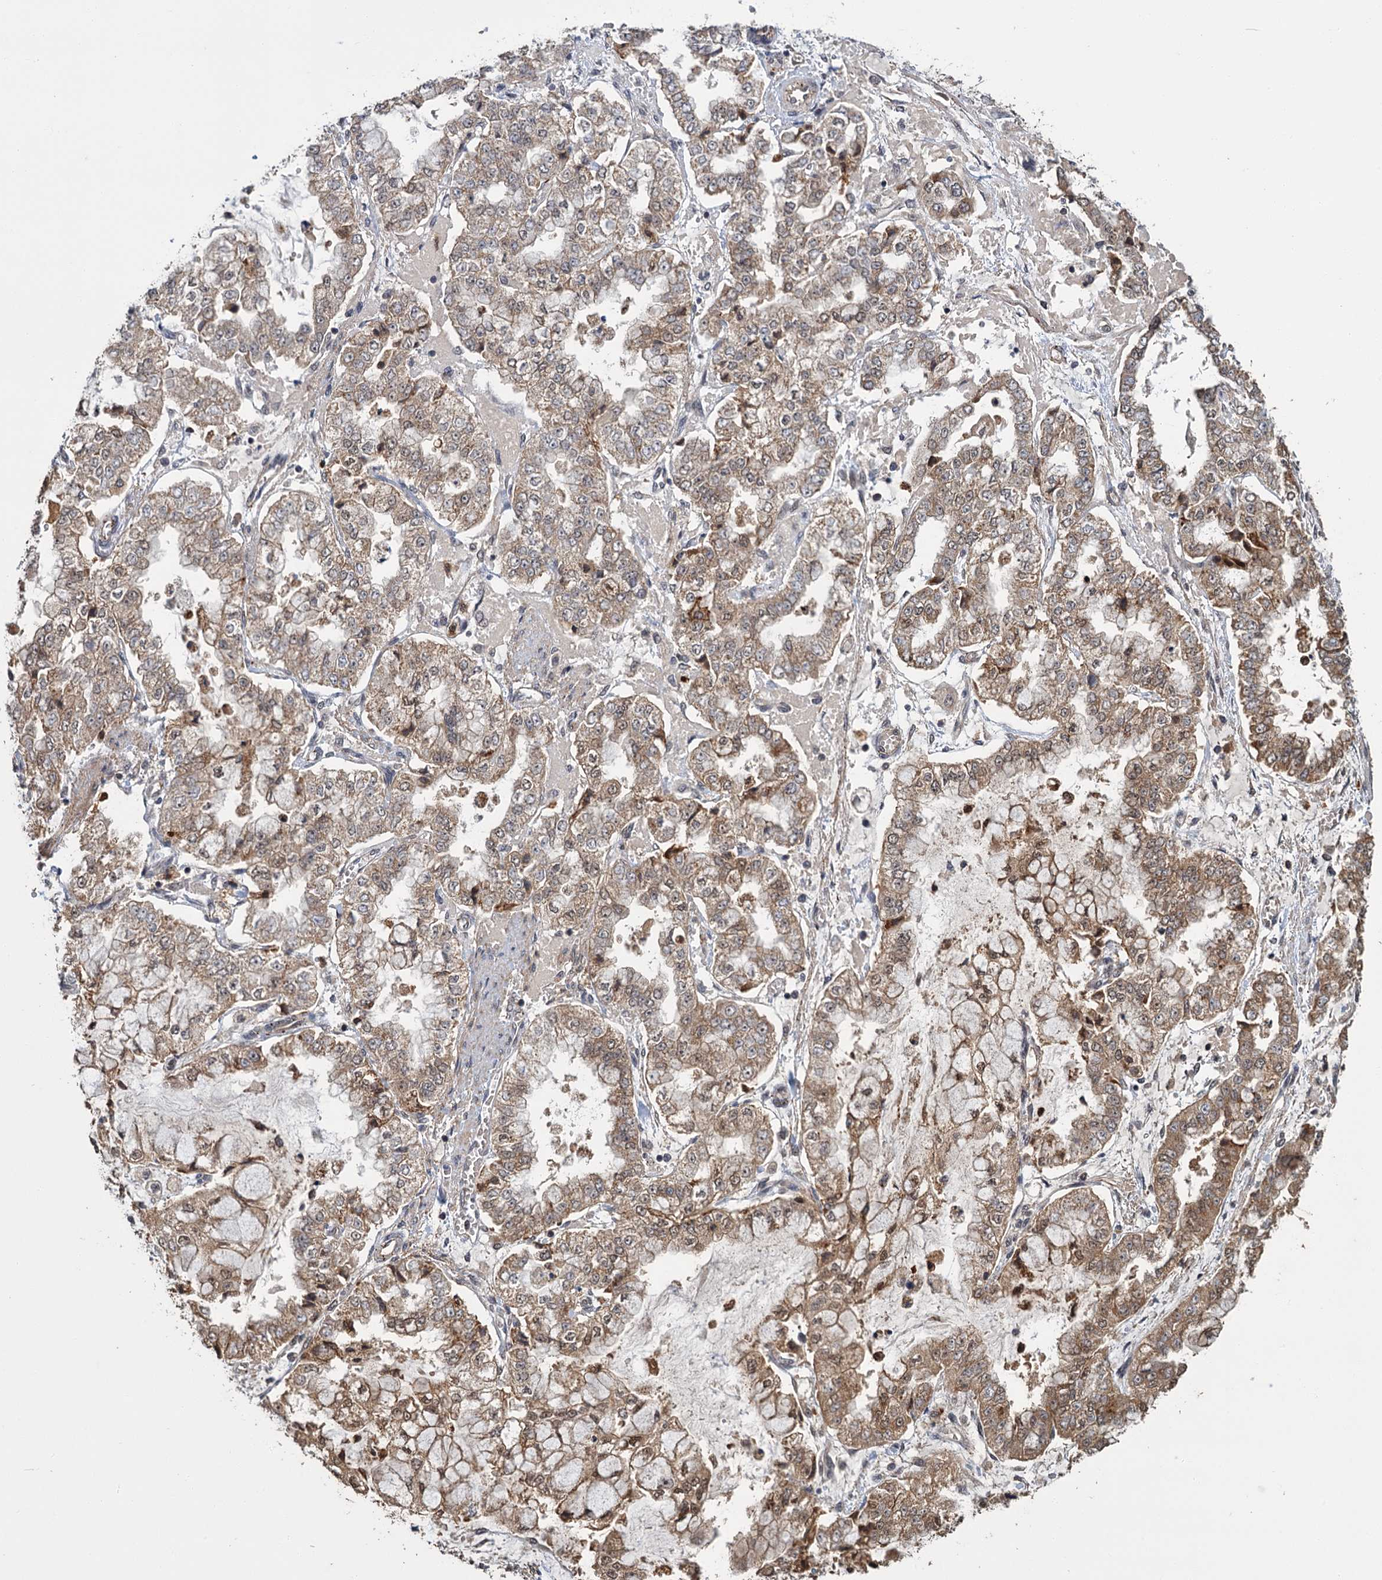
{"staining": {"intensity": "moderate", "quantity": ">75%", "location": "cytoplasmic/membranous"}, "tissue": "stomach cancer", "cell_type": "Tumor cells", "image_type": "cancer", "snomed": [{"axis": "morphology", "description": "Adenocarcinoma, NOS"}, {"axis": "topography", "description": "Stomach"}], "caption": "Immunohistochemistry (IHC) micrograph of neoplastic tissue: human stomach adenocarcinoma stained using immunohistochemistry (IHC) shows medium levels of moderate protein expression localized specifically in the cytoplasmic/membranous of tumor cells, appearing as a cytoplasmic/membranous brown color.", "gene": "KANSL2", "patient": {"sex": "male", "age": 76}}